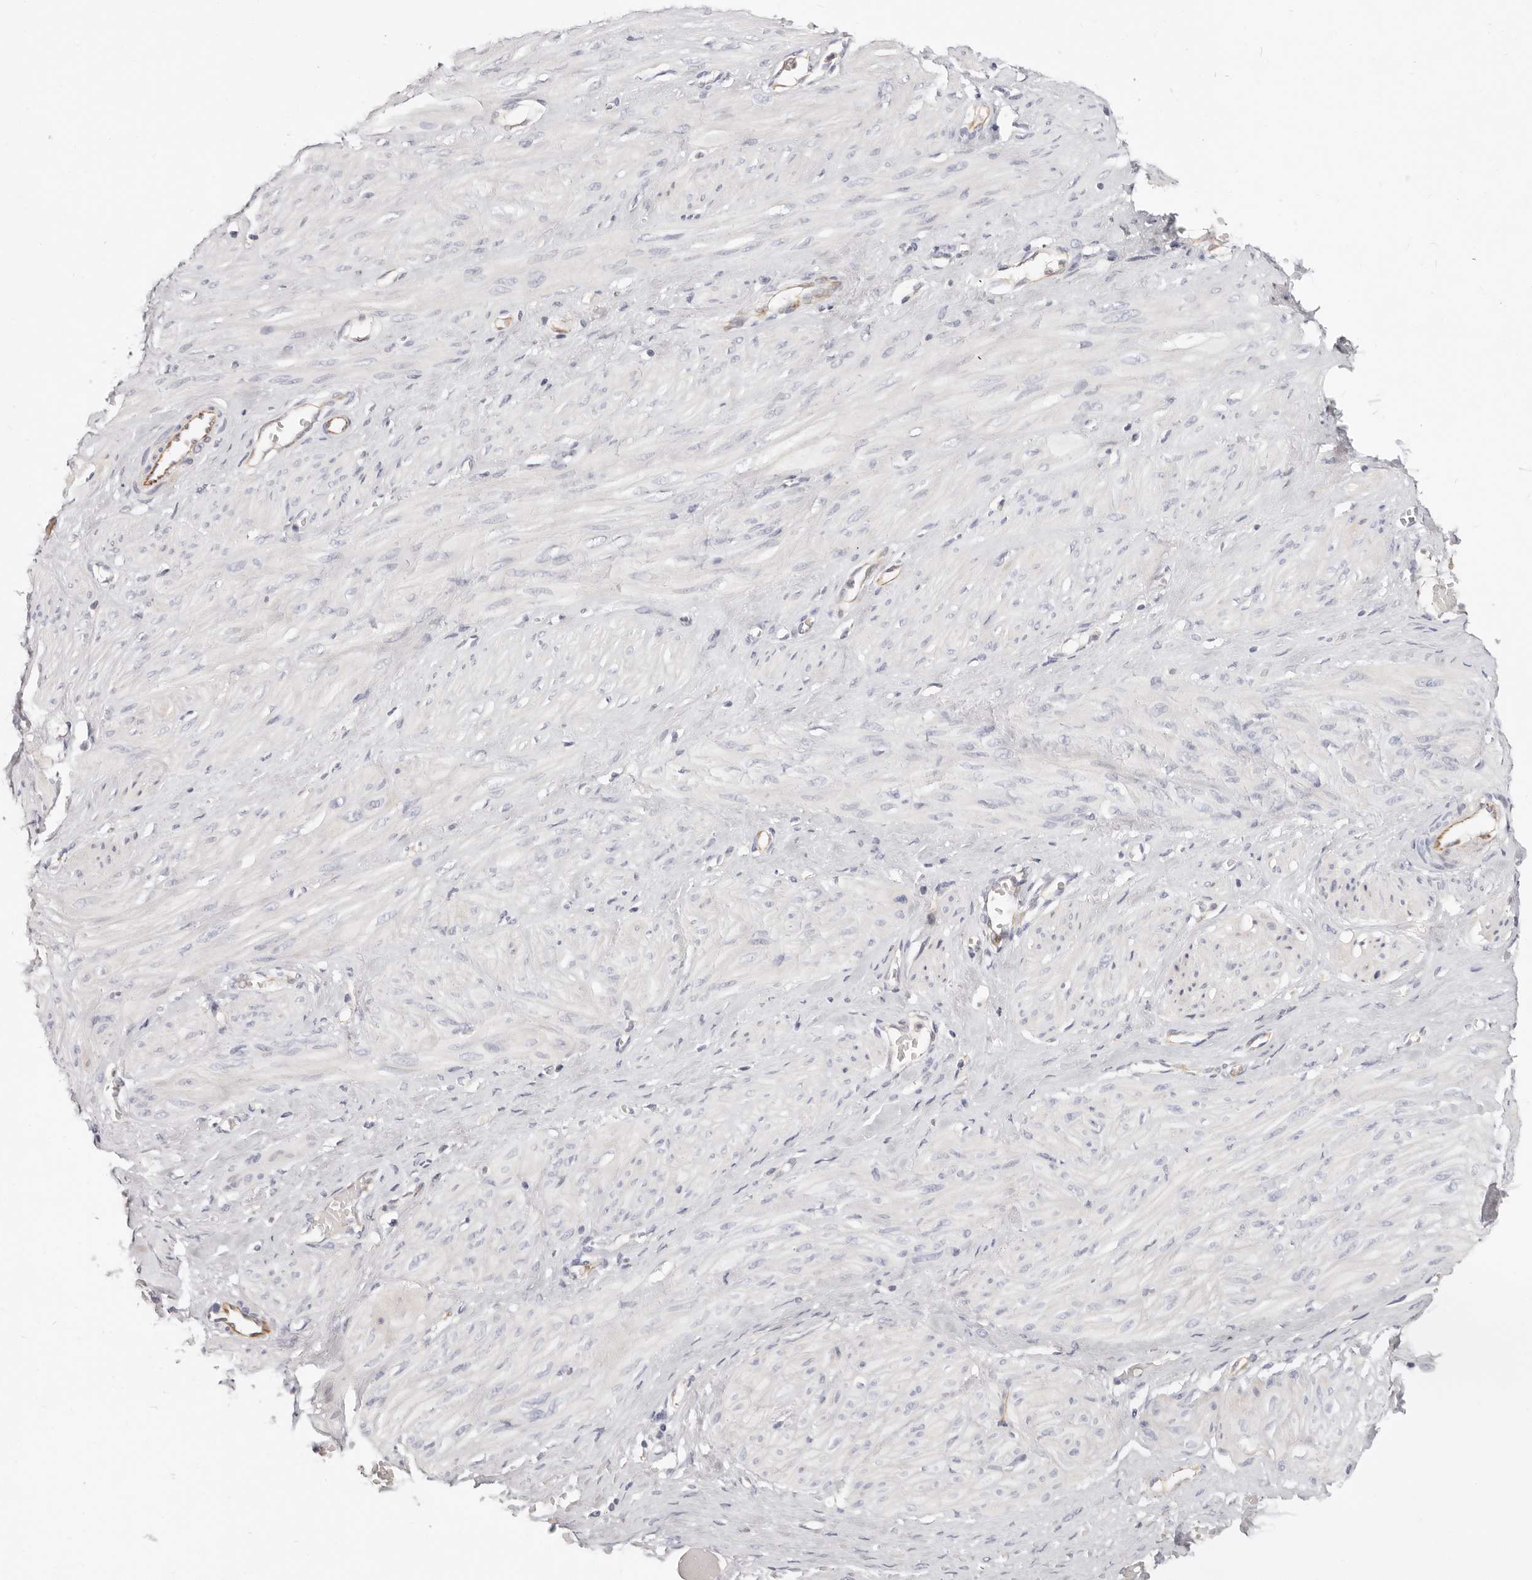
{"staining": {"intensity": "negative", "quantity": "none", "location": "none"}, "tissue": "smooth muscle", "cell_type": "Smooth muscle cells", "image_type": "normal", "snomed": [{"axis": "morphology", "description": "Normal tissue, NOS"}, {"axis": "topography", "description": "Endometrium"}], "caption": "The image reveals no significant expression in smooth muscle cells of smooth muscle.", "gene": "ZRANB1", "patient": {"sex": "female", "age": 33}}